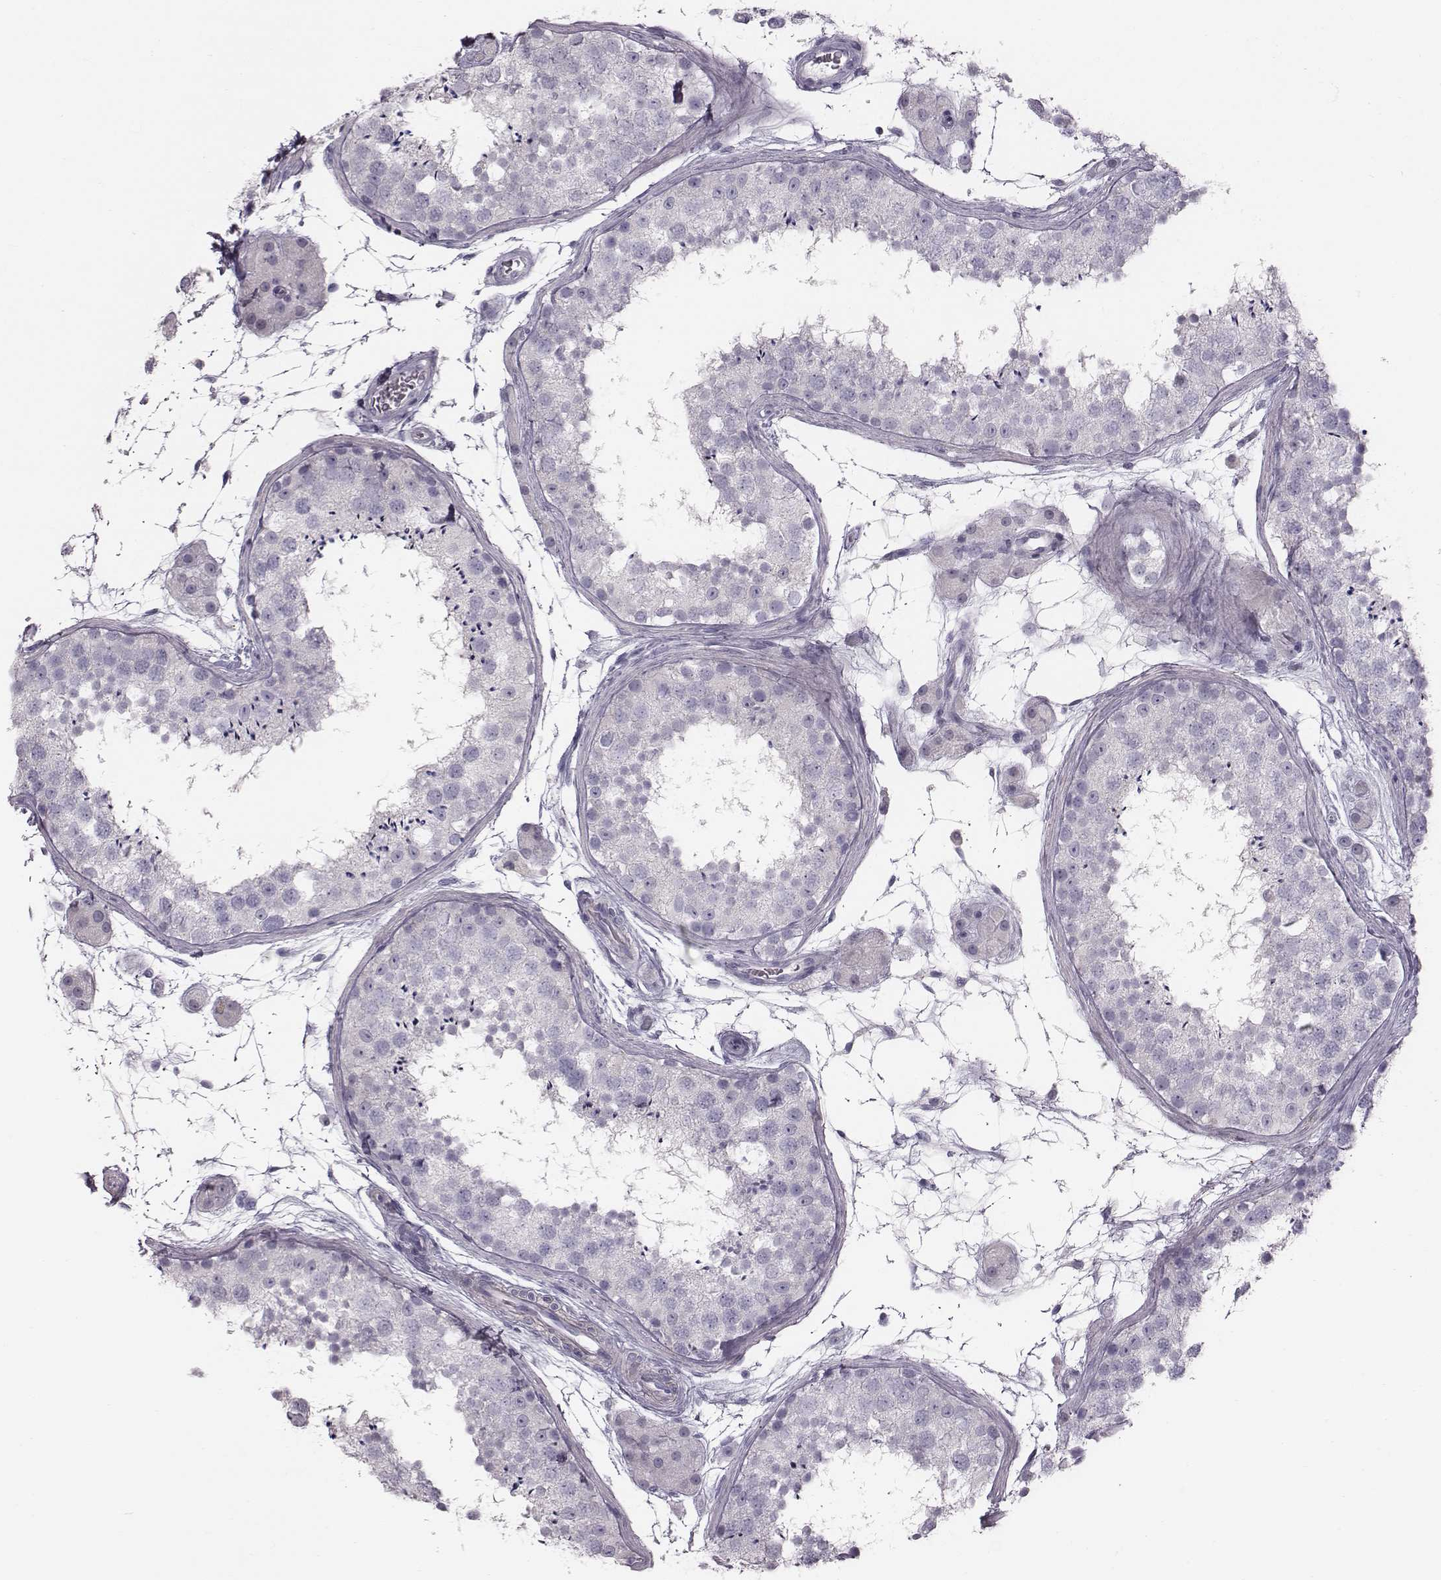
{"staining": {"intensity": "negative", "quantity": "none", "location": "none"}, "tissue": "testis", "cell_type": "Cells in seminiferous ducts", "image_type": "normal", "snomed": [{"axis": "morphology", "description": "Normal tissue, NOS"}, {"axis": "topography", "description": "Testis"}], "caption": "DAB immunohistochemical staining of unremarkable testis demonstrates no significant expression in cells in seminiferous ducts.", "gene": "CRISP1", "patient": {"sex": "male", "age": 41}}